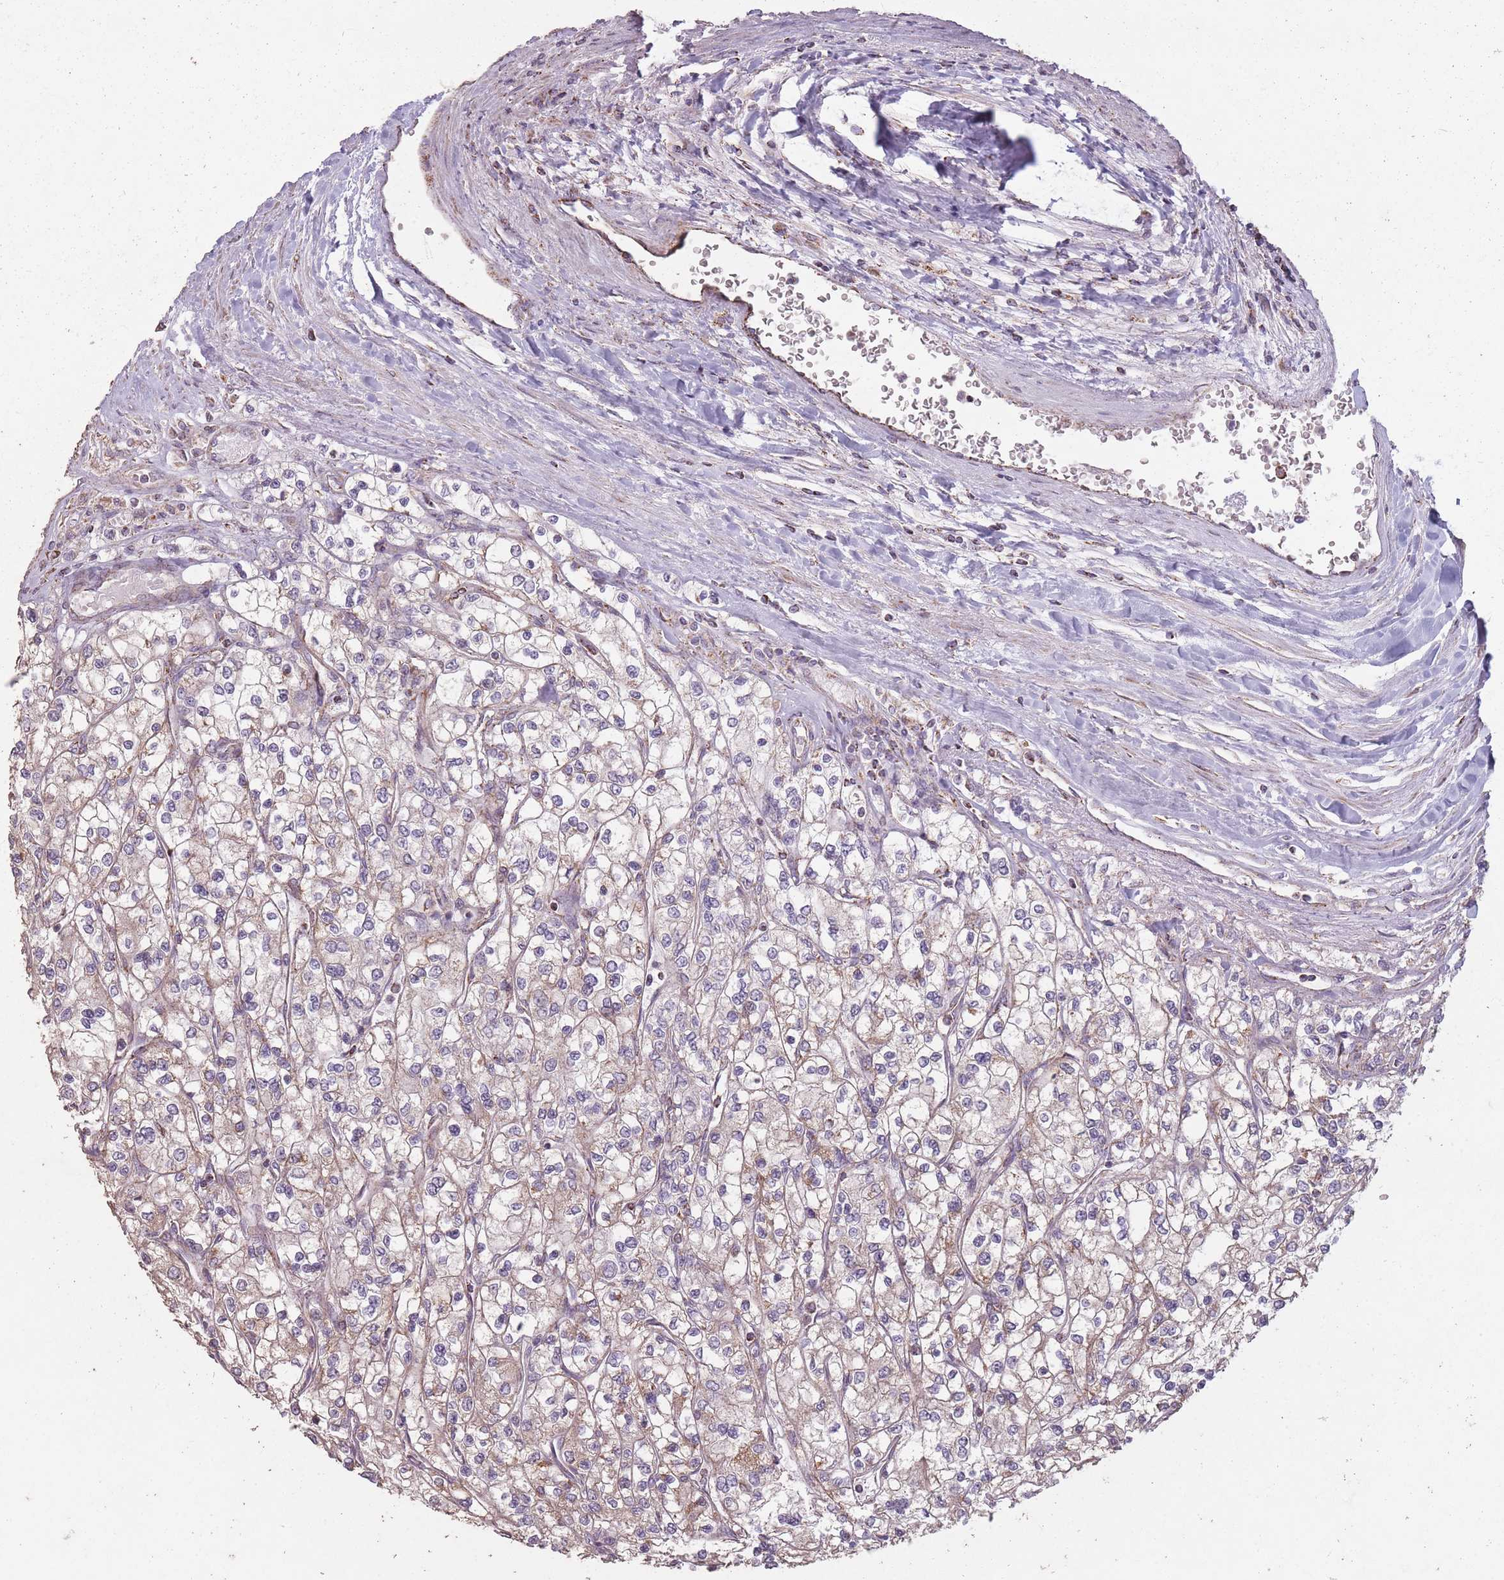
{"staining": {"intensity": "moderate", "quantity": "<25%", "location": "cytoplasmic/membranous"}, "tissue": "renal cancer", "cell_type": "Tumor cells", "image_type": "cancer", "snomed": [{"axis": "morphology", "description": "Adenocarcinoma, NOS"}, {"axis": "topography", "description": "Kidney"}], "caption": "Protein expression analysis of adenocarcinoma (renal) reveals moderate cytoplasmic/membranous positivity in about <25% of tumor cells. (DAB (3,3'-diaminobenzidine) IHC with brightfield microscopy, high magnification).", "gene": "CNOT8", "patient": {"sex": "male", "age": 80}}